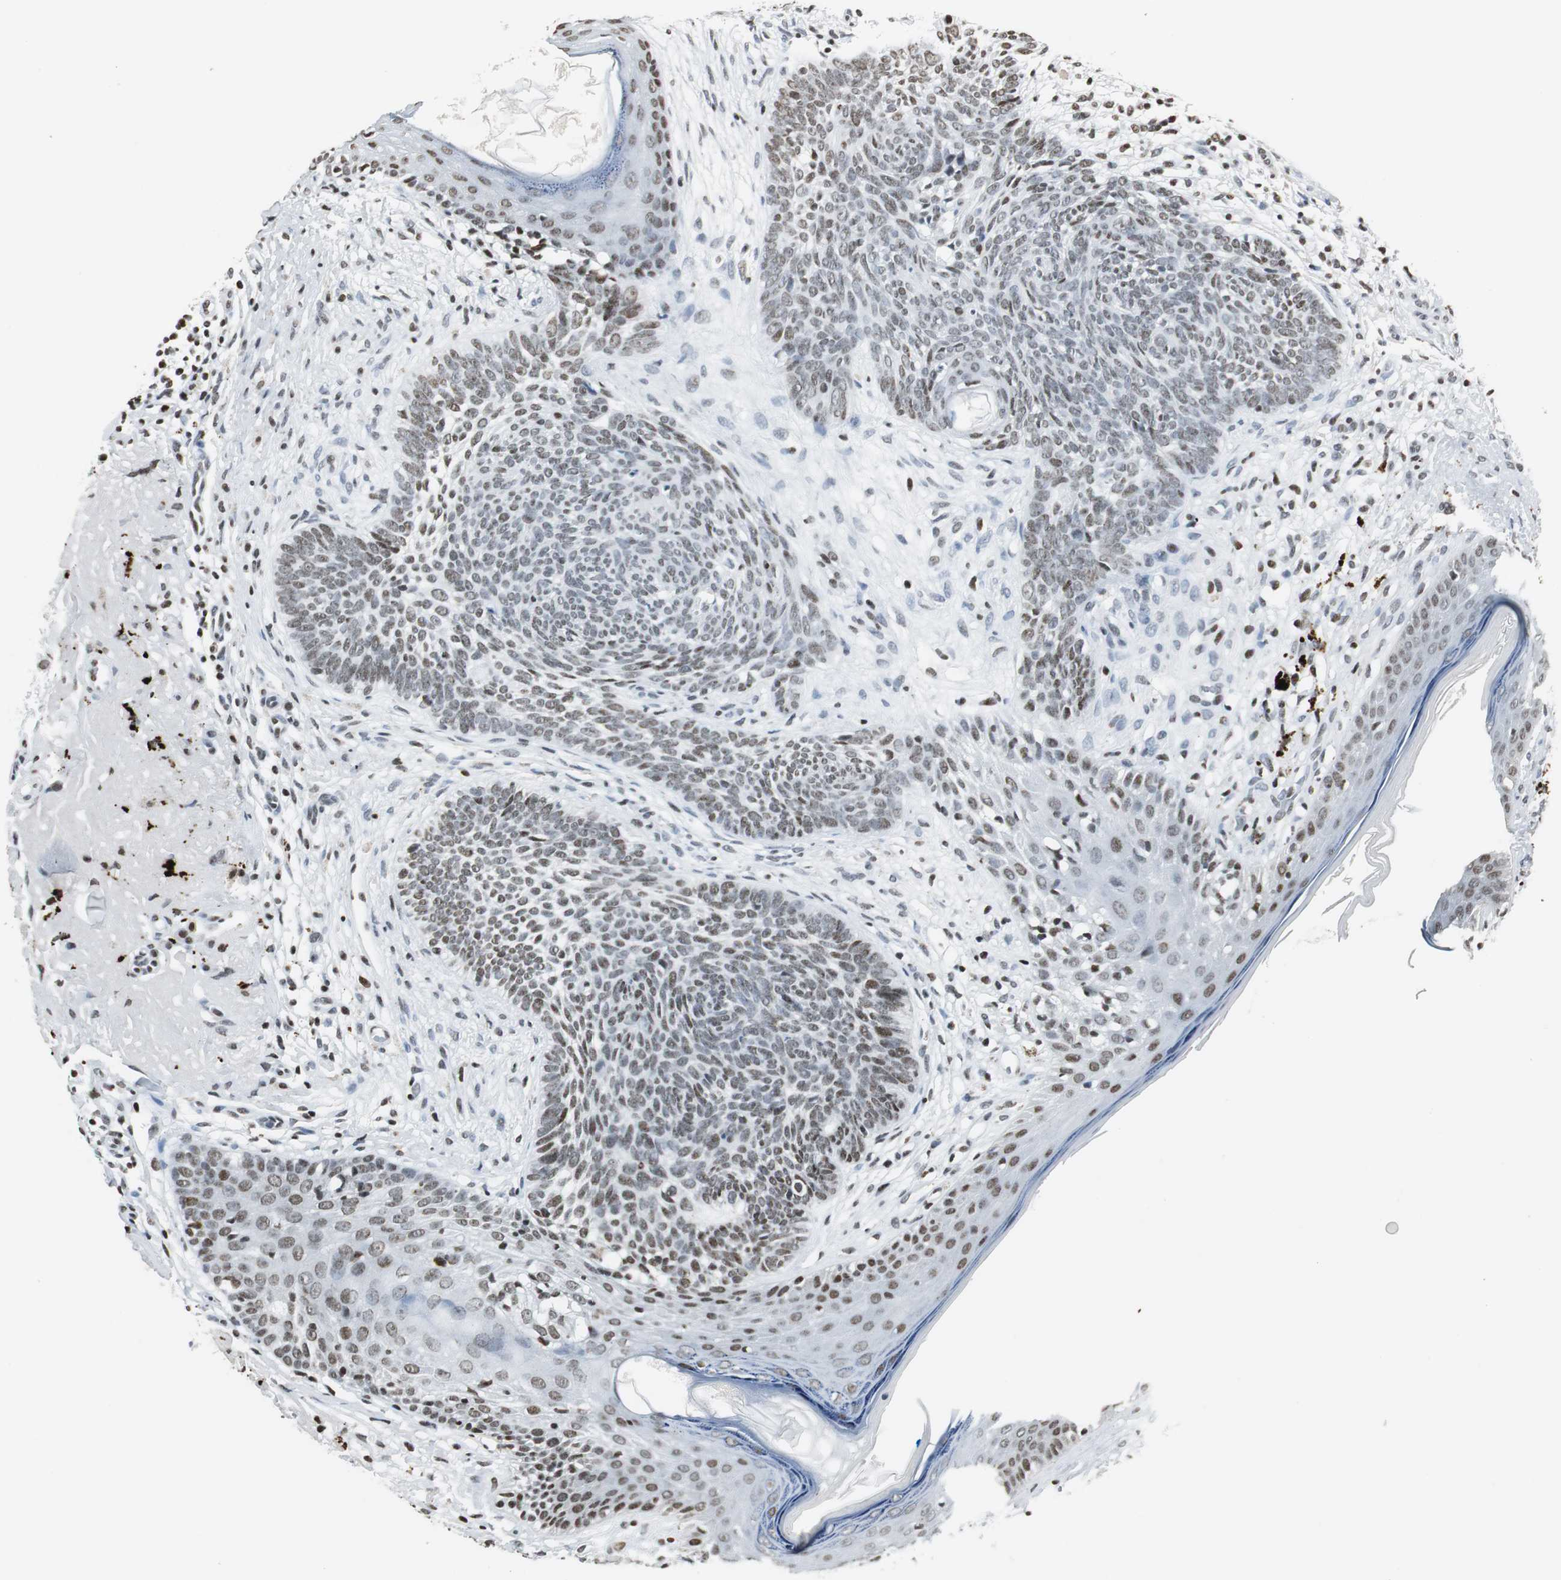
{"staining": {"intensity": "weak", "quantity": ">75%", "location": "nuclear"}, "tissue": "skin cancer", "cell_type": "Tumor cells", "image_type": "cancer", "snomed": [{"axis": "morphology", "description": "Basal cell carcinoma"}, {"axis": "topography", "description": "Skin"}], "caption": "Weak nuclear positivity for a protein is present in about >75% of tumor cells of basal cell carcinoma (skin) using immunohistochemistry (IHC).", "gene": "RBBP4", "patient": {"sex": "male", "age": 74}}